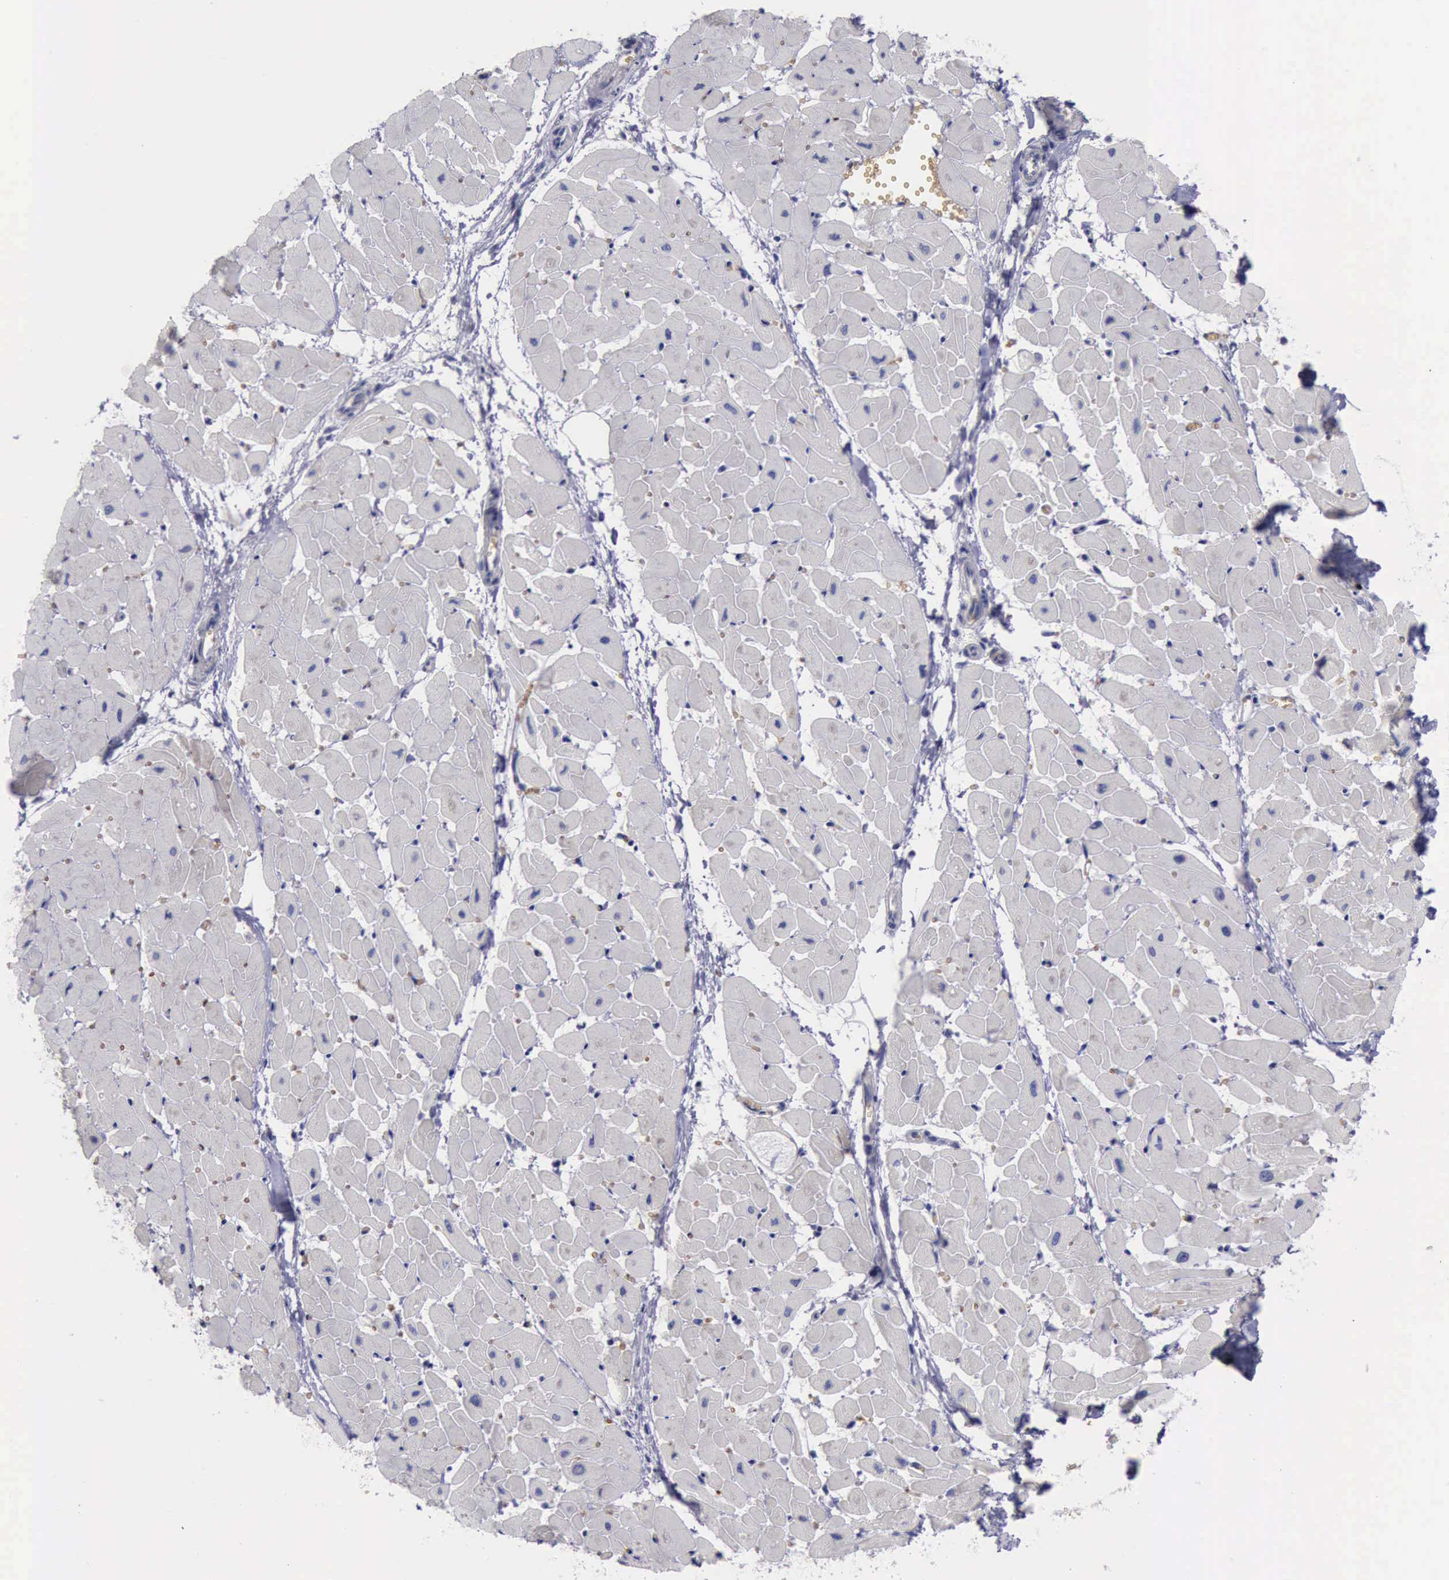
{"staining": {"intensity": "negative", "quantity": "none", "location": "none"}, "tissue": "heart muscle", "cell_type": "Cardiomyocytes", "image_type": "normal", "snomed": [{"axis": "morphology", "description": "Normal tissue, NOS"}, {"axis": "topography", "description": "Heart"}], "caption": "A high-resolution photomicrograph shows IHC staining of unremarkable heart muscle, which exhibits no significant staining in cardiomyocytes.", "gene": "CEP128", "patient": {"sex": "female", "age": 19}}